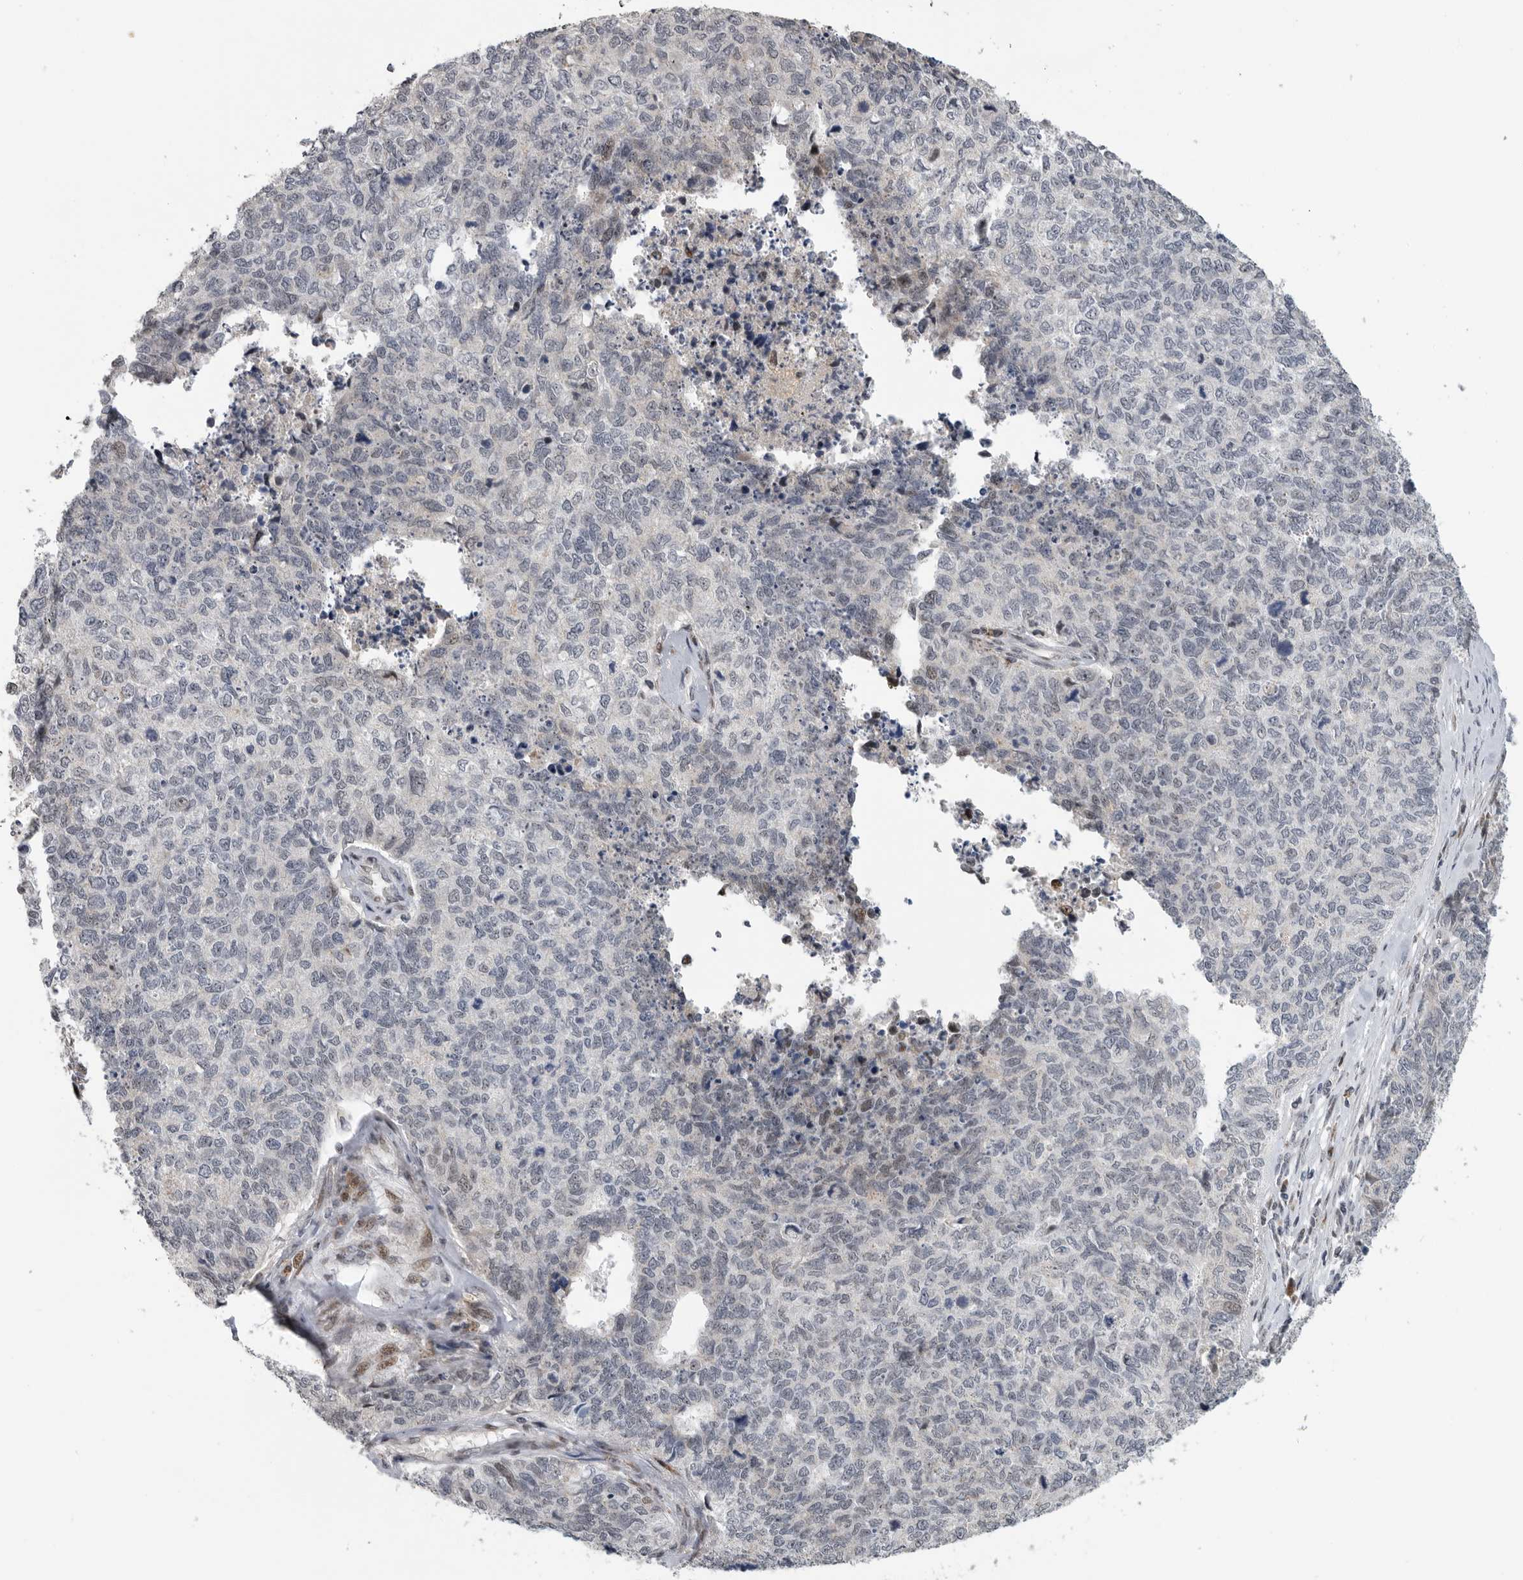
{"staining": {"intensity": "negative", "quantity": "none", "location": "none"}, "tissue": "cervical cancer", "cell_type": "Tumor cells", "image_type": "cancer", "snomed": [{"axis": "morphology", "description": "Squamous cell carcinoma, NOS"}, {"axis": "topography", "description": "Cervix"}], "caption": "Squamous cell carcinoma (cervical) was stained to show a protein in brown. There is no significant positivity in tumor cells. (DAB (3,3'-diaminobenzidine) IHC visualized using brightfield microscopy, high magnification).", "gene": "PCMTD1", "patient": {"sex": "female", "age": 63}}